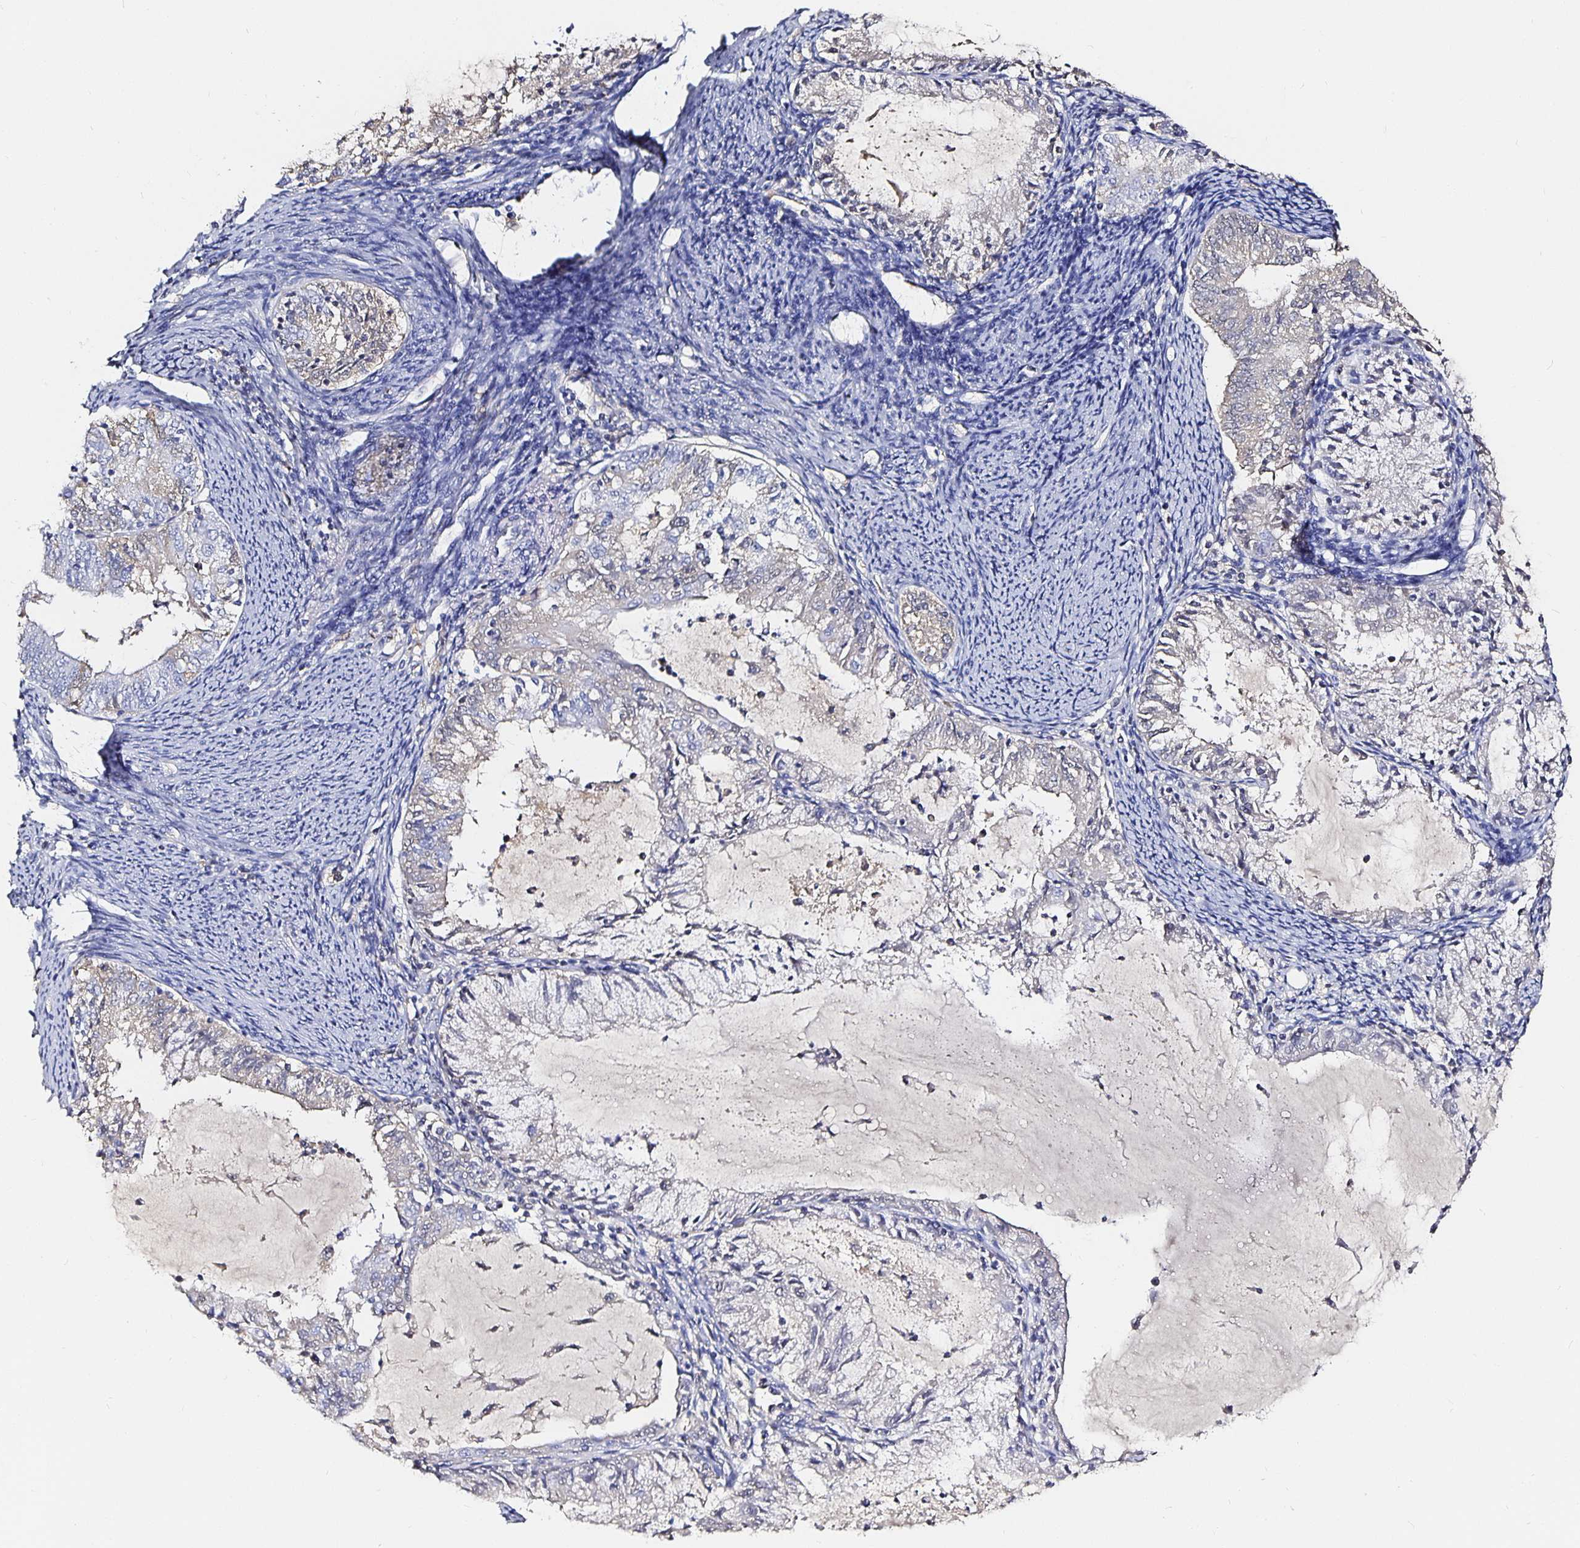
{"staining": {"intensity": "negative", "quantity": "none", "location": "none"}, "tissue": "endometrial cancer", "cell_type": "Tumor cells", "image_type": "cancer", "snomed": [{"axis": "morphology", "description": "Adenocarcinoma, NOS"}, {"axis": "topography", "description": "Endometrium"}], "caption": "DAB (3,3'-diaminobenzidine) immunohistochemical staining of human endometrial cancer reveals no significant positivity in tumor cells. (Stains: DAB immunohistochemistry with hematoxylin counter stain, Microscopy: brightfield microscopy at high magnification).", "gene": "TTR", "patient": {"sex": "female", "age": 57}}